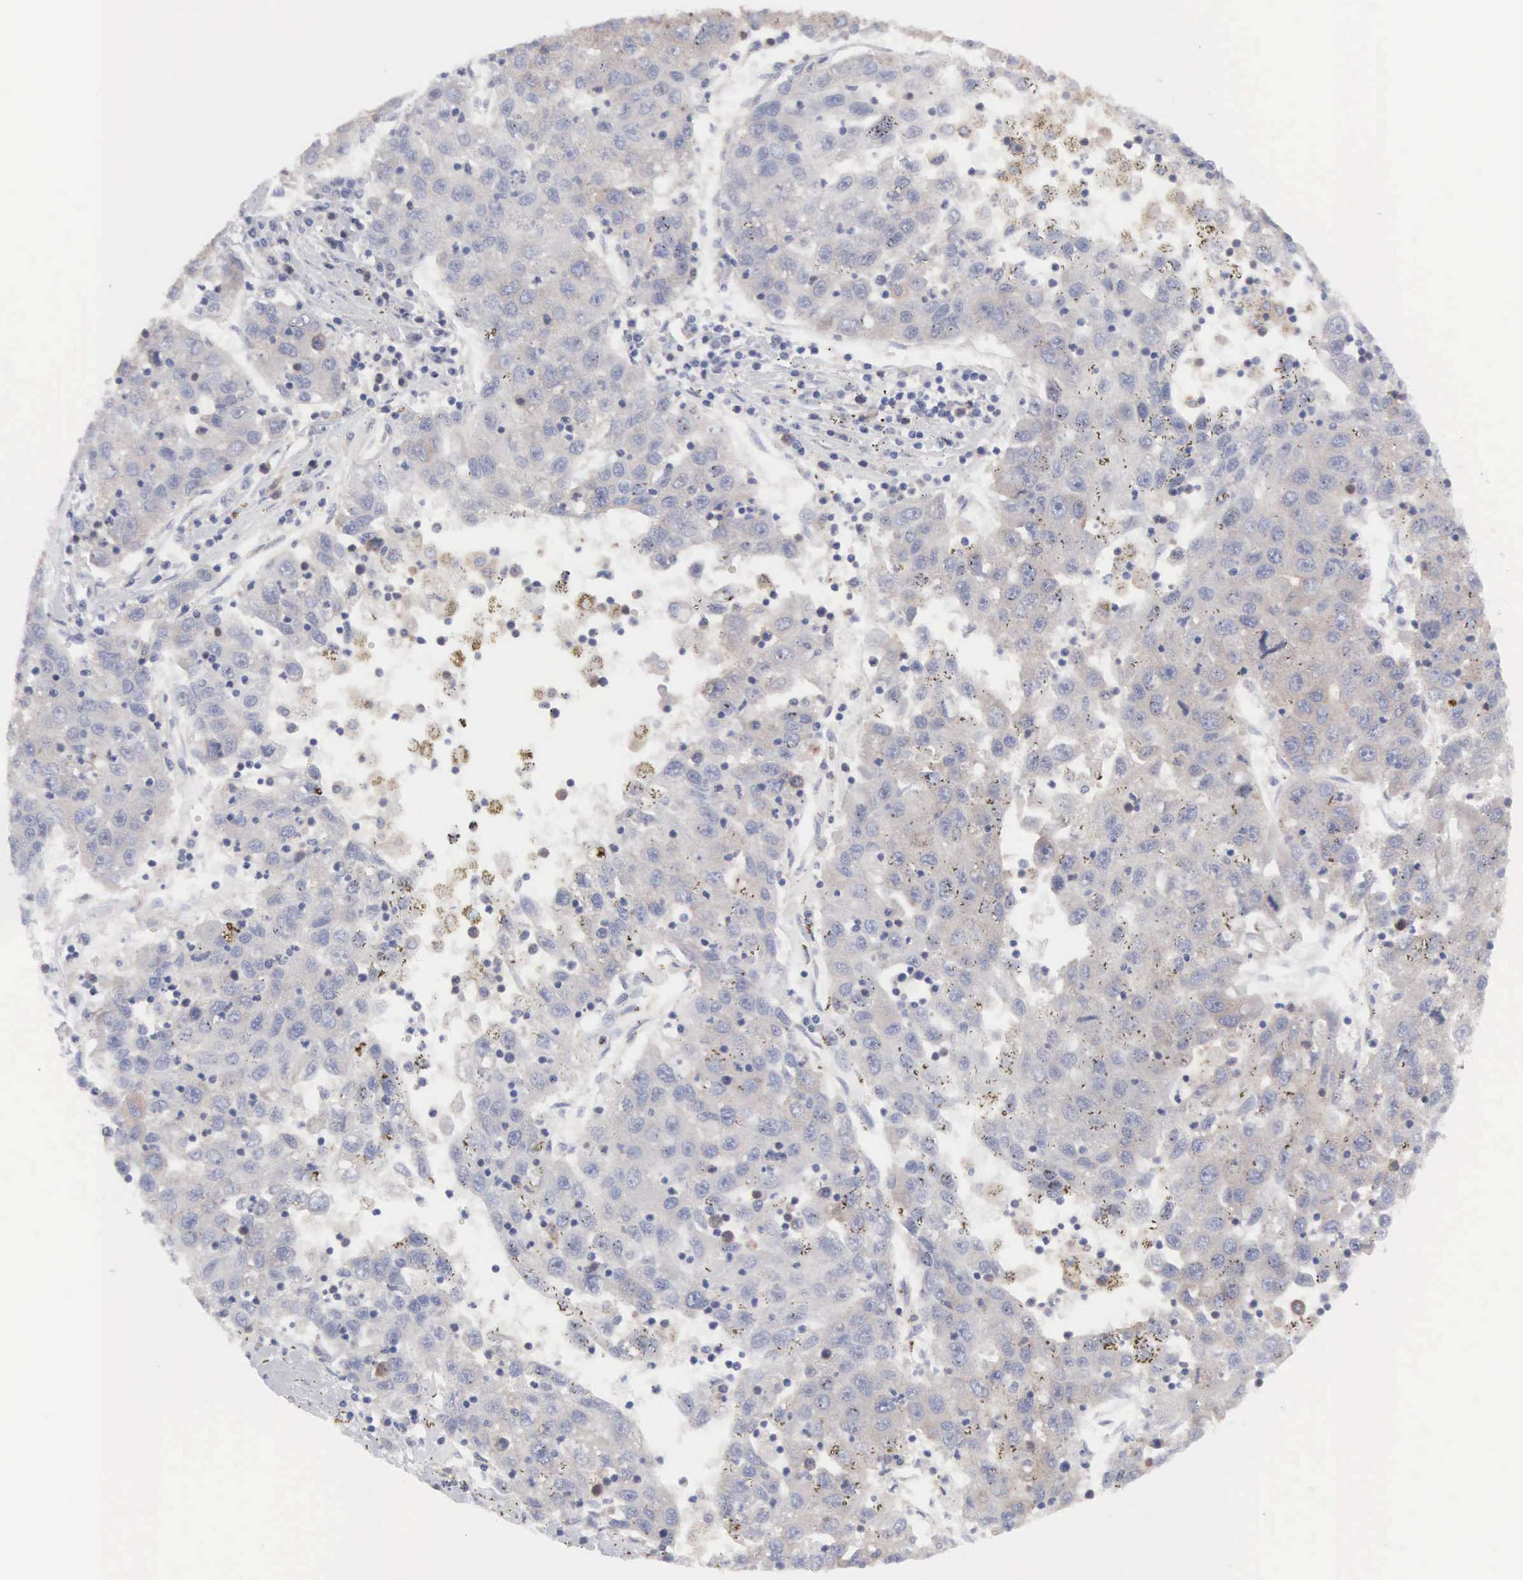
{"staining": {"intensity": "weak", "quantity": "<25%", "location": "cytoplasmic/membranous"}, "tissue": "liver cancer", "cell_type": "Tumor cells", "image_type": "cancer", "snomed": [{"axis": "morphology", "description": "Carcinoma, Hepatocellular, NOS"}, {"axis": "topography", "description": "Liver"}], "caption": "Histopathology image shows no protein staining in tumor cells of liver cancer tissue.", "gene": "MTHFD1", "patient": {"sex": "male", "age": 49}}